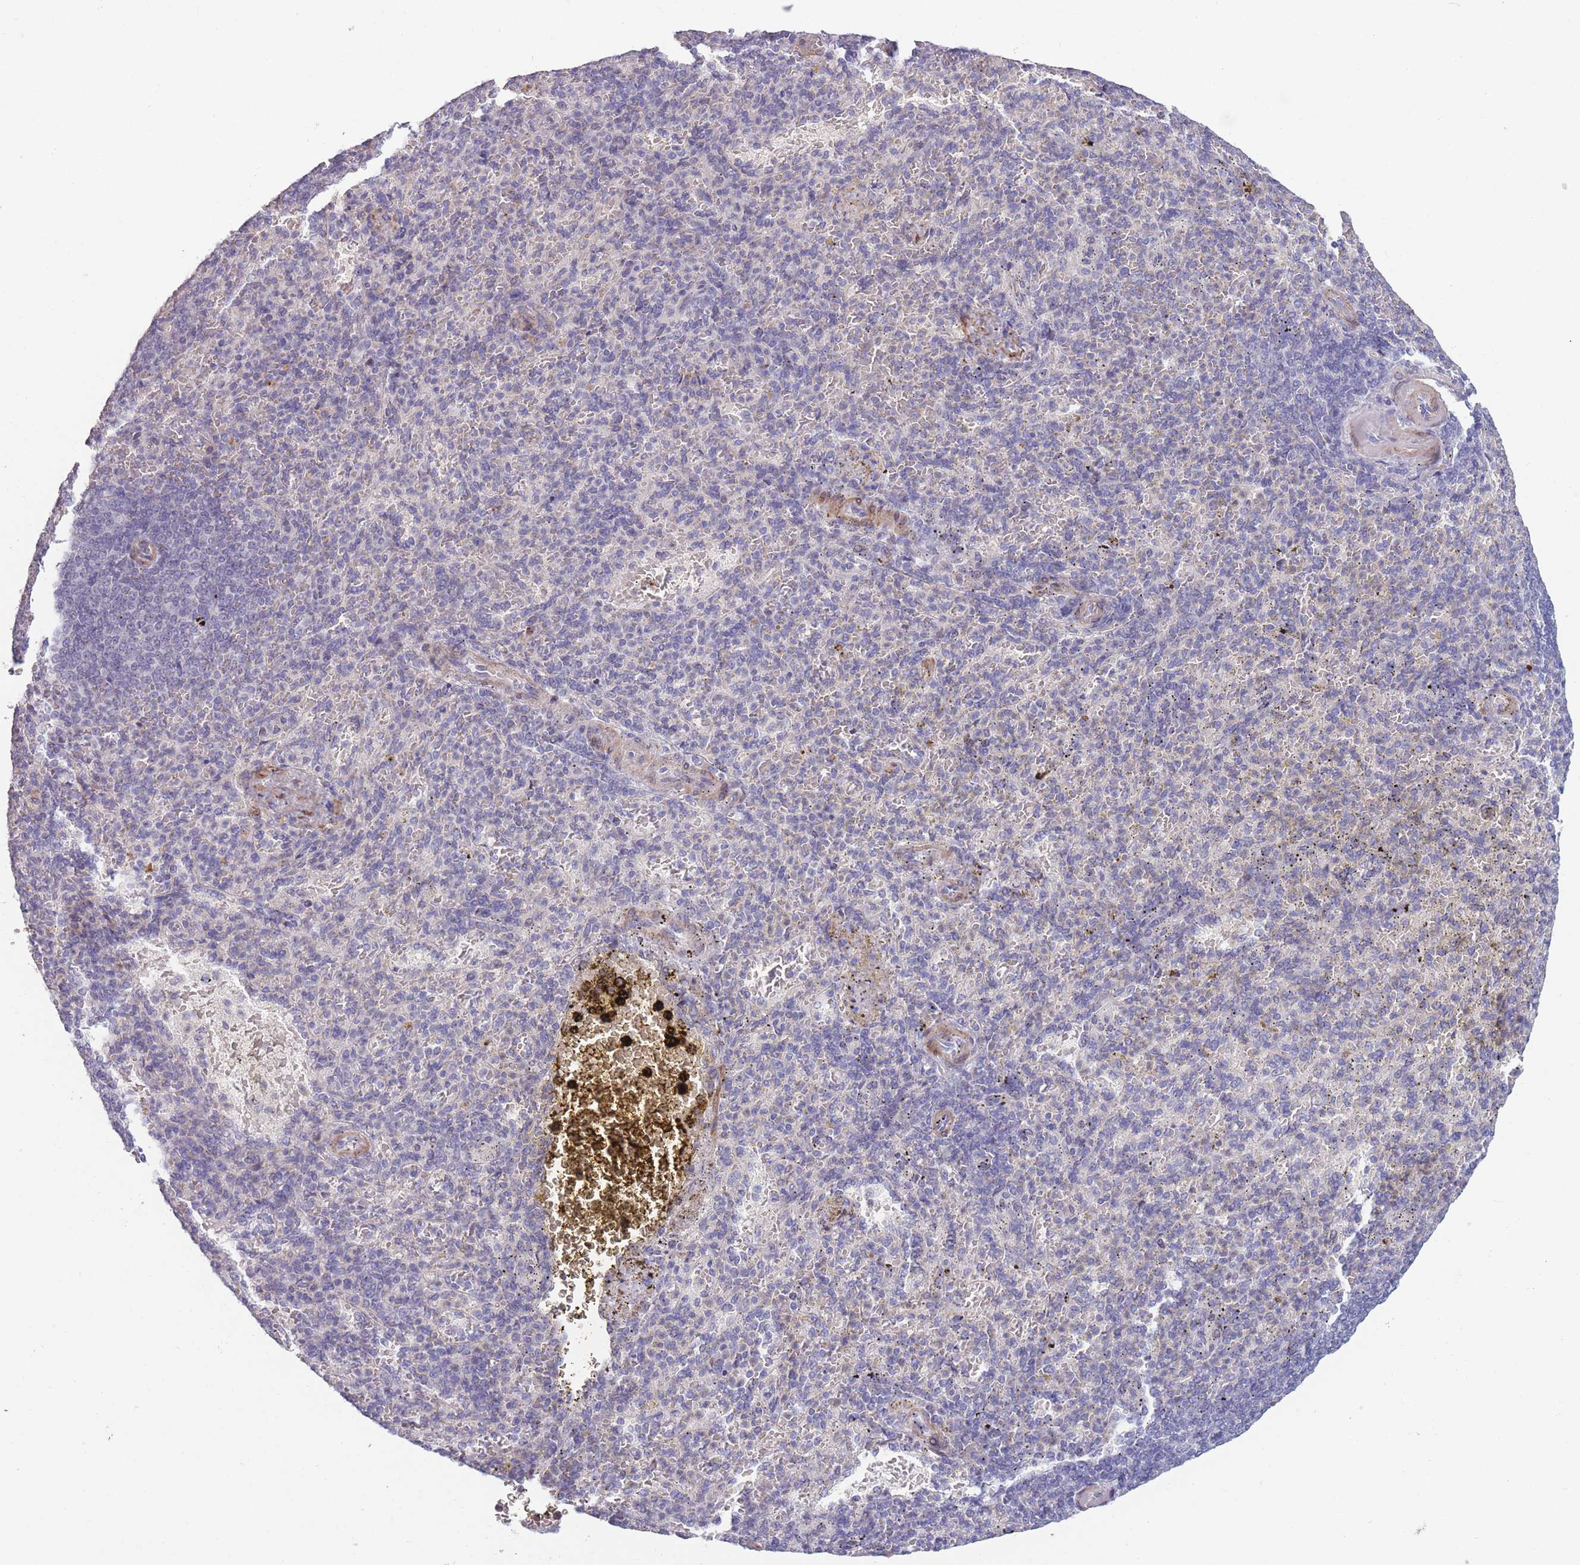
{"staining": {"intensity": "negative", "quantity": "none", "location": "none"}, "tissue": "spleen", "cell_type": "Cells in red pulp", "image_type": "normal", "snomed": [{"axis": "morphology", "description": "Normal tissue, NOS"}, {"axis": "topography", "description": "Spleen"}], "caption": "This is an IHC histopathology image of normal spleen. There is no expression in cells in red pulp.", "gene": "CCNQ", "patient": {"sex": "female", "age": 74}}